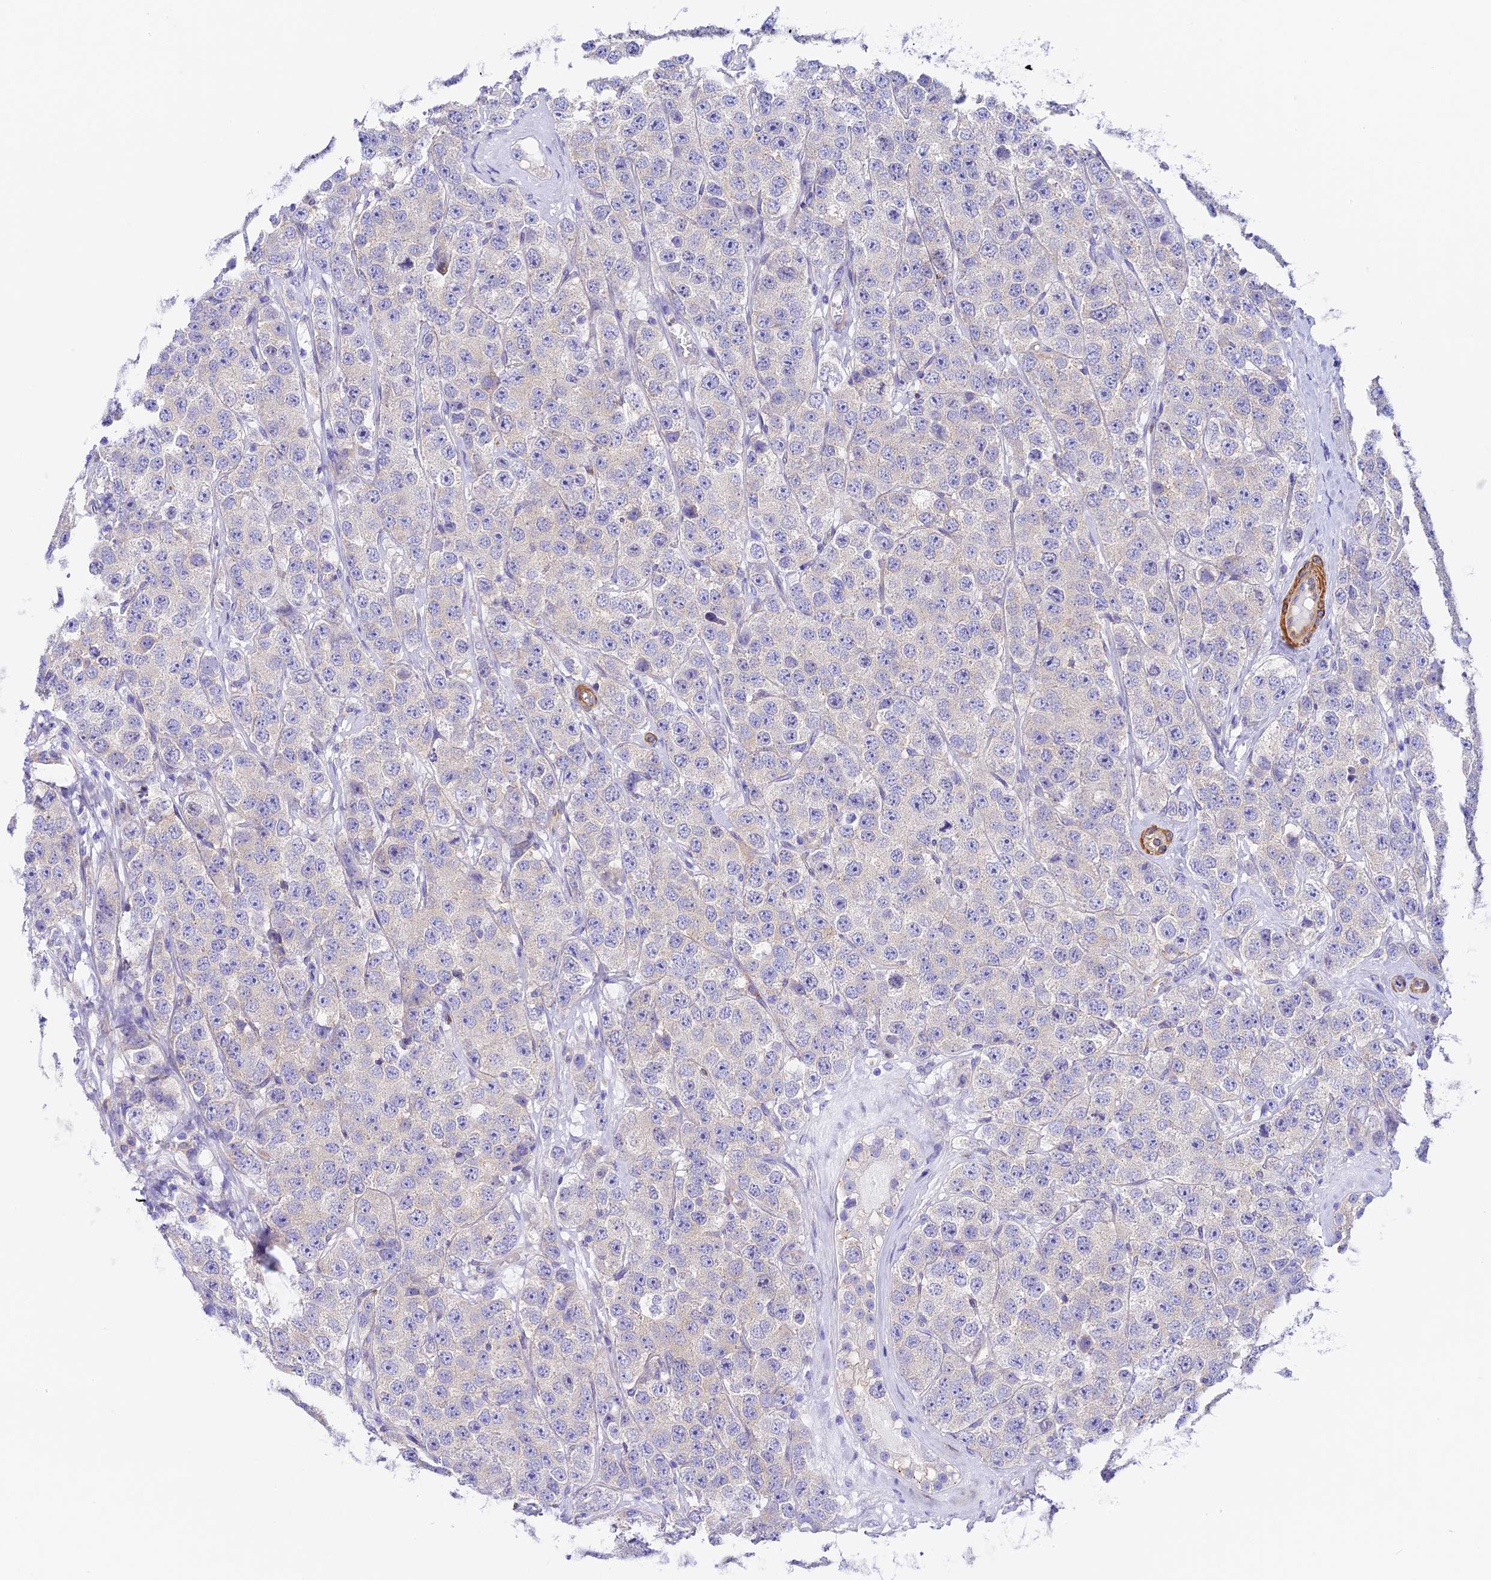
{"staining": {"intensity": "negative", "quantity": "none", "location": "none"}, "tissue": "testis cancer", "cell_type": "Tumor cells", "image_type": "cancer", "snomed": [{"axis": "morphology", "description": "Seminoma, NOS"}, {"axis": "topography", "description": "Testis"}], "caption": "Immunohistochemical staining of human testis seminoma reveals no significant positivity in tumor cells.", "gene": "HOMER3", "patient": {"sex": "male", "age": 28}}